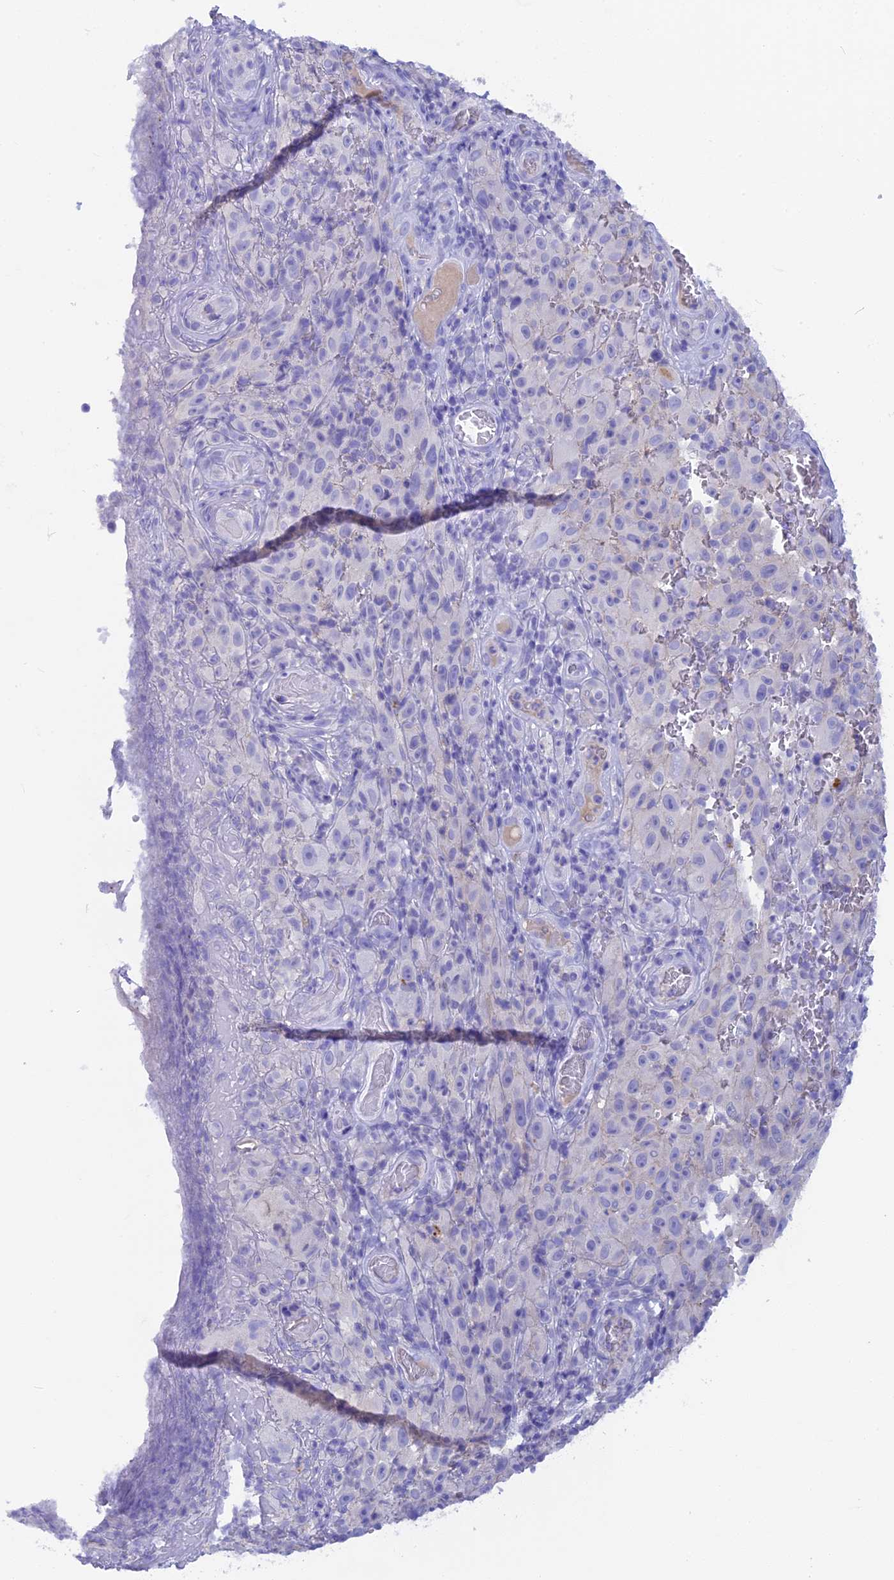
{"staining": {"intensity": "negative", "quantity": "none", "location": "none"}, "tissue": "melanoma", "cell_type": "Tumor cells", "image_type": "cancer", "snomed": [{"axis": "morphology", "description": "Malignant melanoma, NOS"}, {"axis": "topography", "description": "Skin"}], "caption": "High magnification brightfield microscopy of melanoma stained with DAB (3,3'-diaminobenzidine) (brown) and counterstained with hematoxylin (blue): tumor cells show no significant positivity.", "gene": "PZP", "patient": {"sex": "female", "age": 82}}